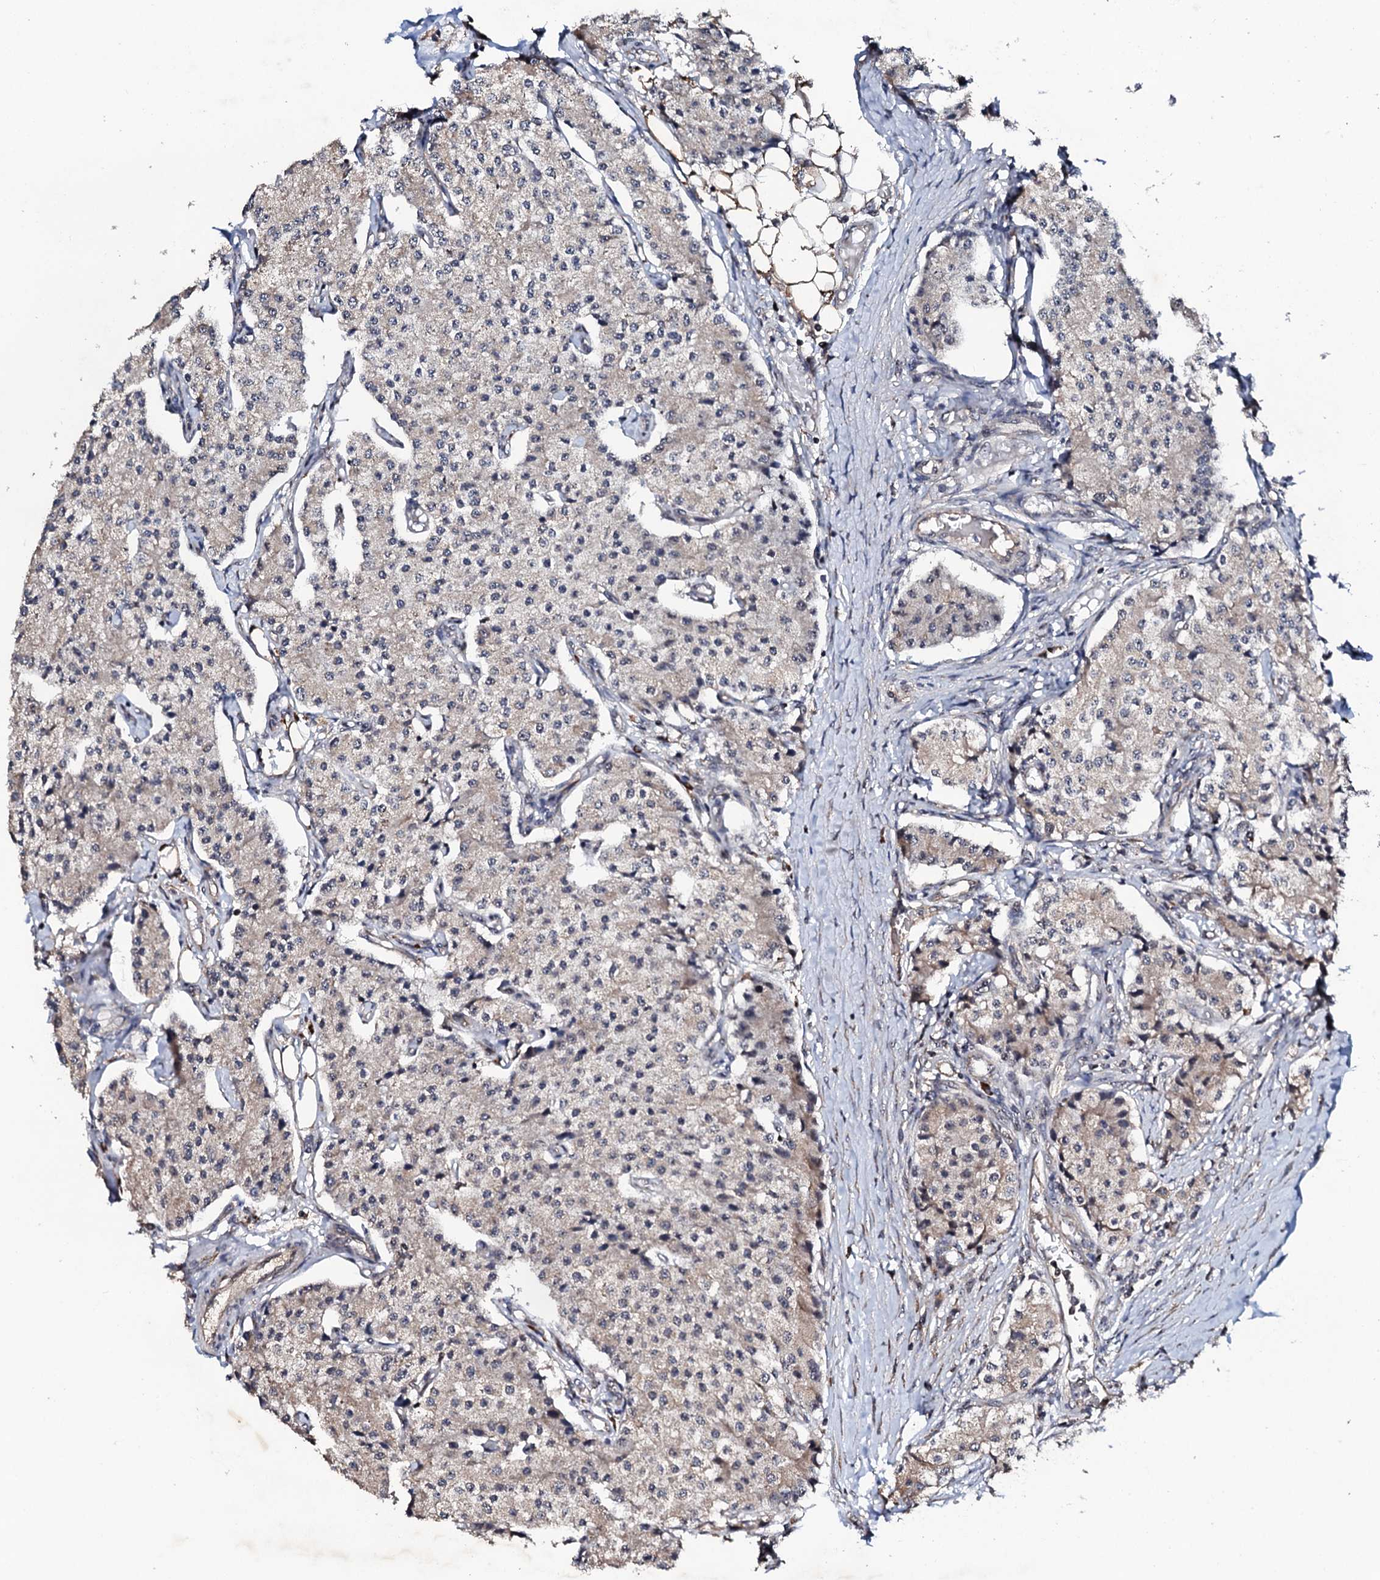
{"staining": {"intensity": "weak", "quantity": "<25%", "location": "cytoplasmic/membranous"}, "tissue": "carcinoid", "cell_type": "Tumor cells", "image_type": "cancer", "snomed": [{"axis": "morphology", "description": "Carcinoid, malignant, NOS"}, {"axis": "topography", "description": "Colon"}], "caption": "A histopathology image of human malignant carcinoid is negative for staining in tumor cells. (Brightfield microscopy of DAB (3,3'-diaminobenzidine) immunohistochemistry at high magnification).", "gene": "FAM111A", "patient": {"sex": "female", "age": 52}}